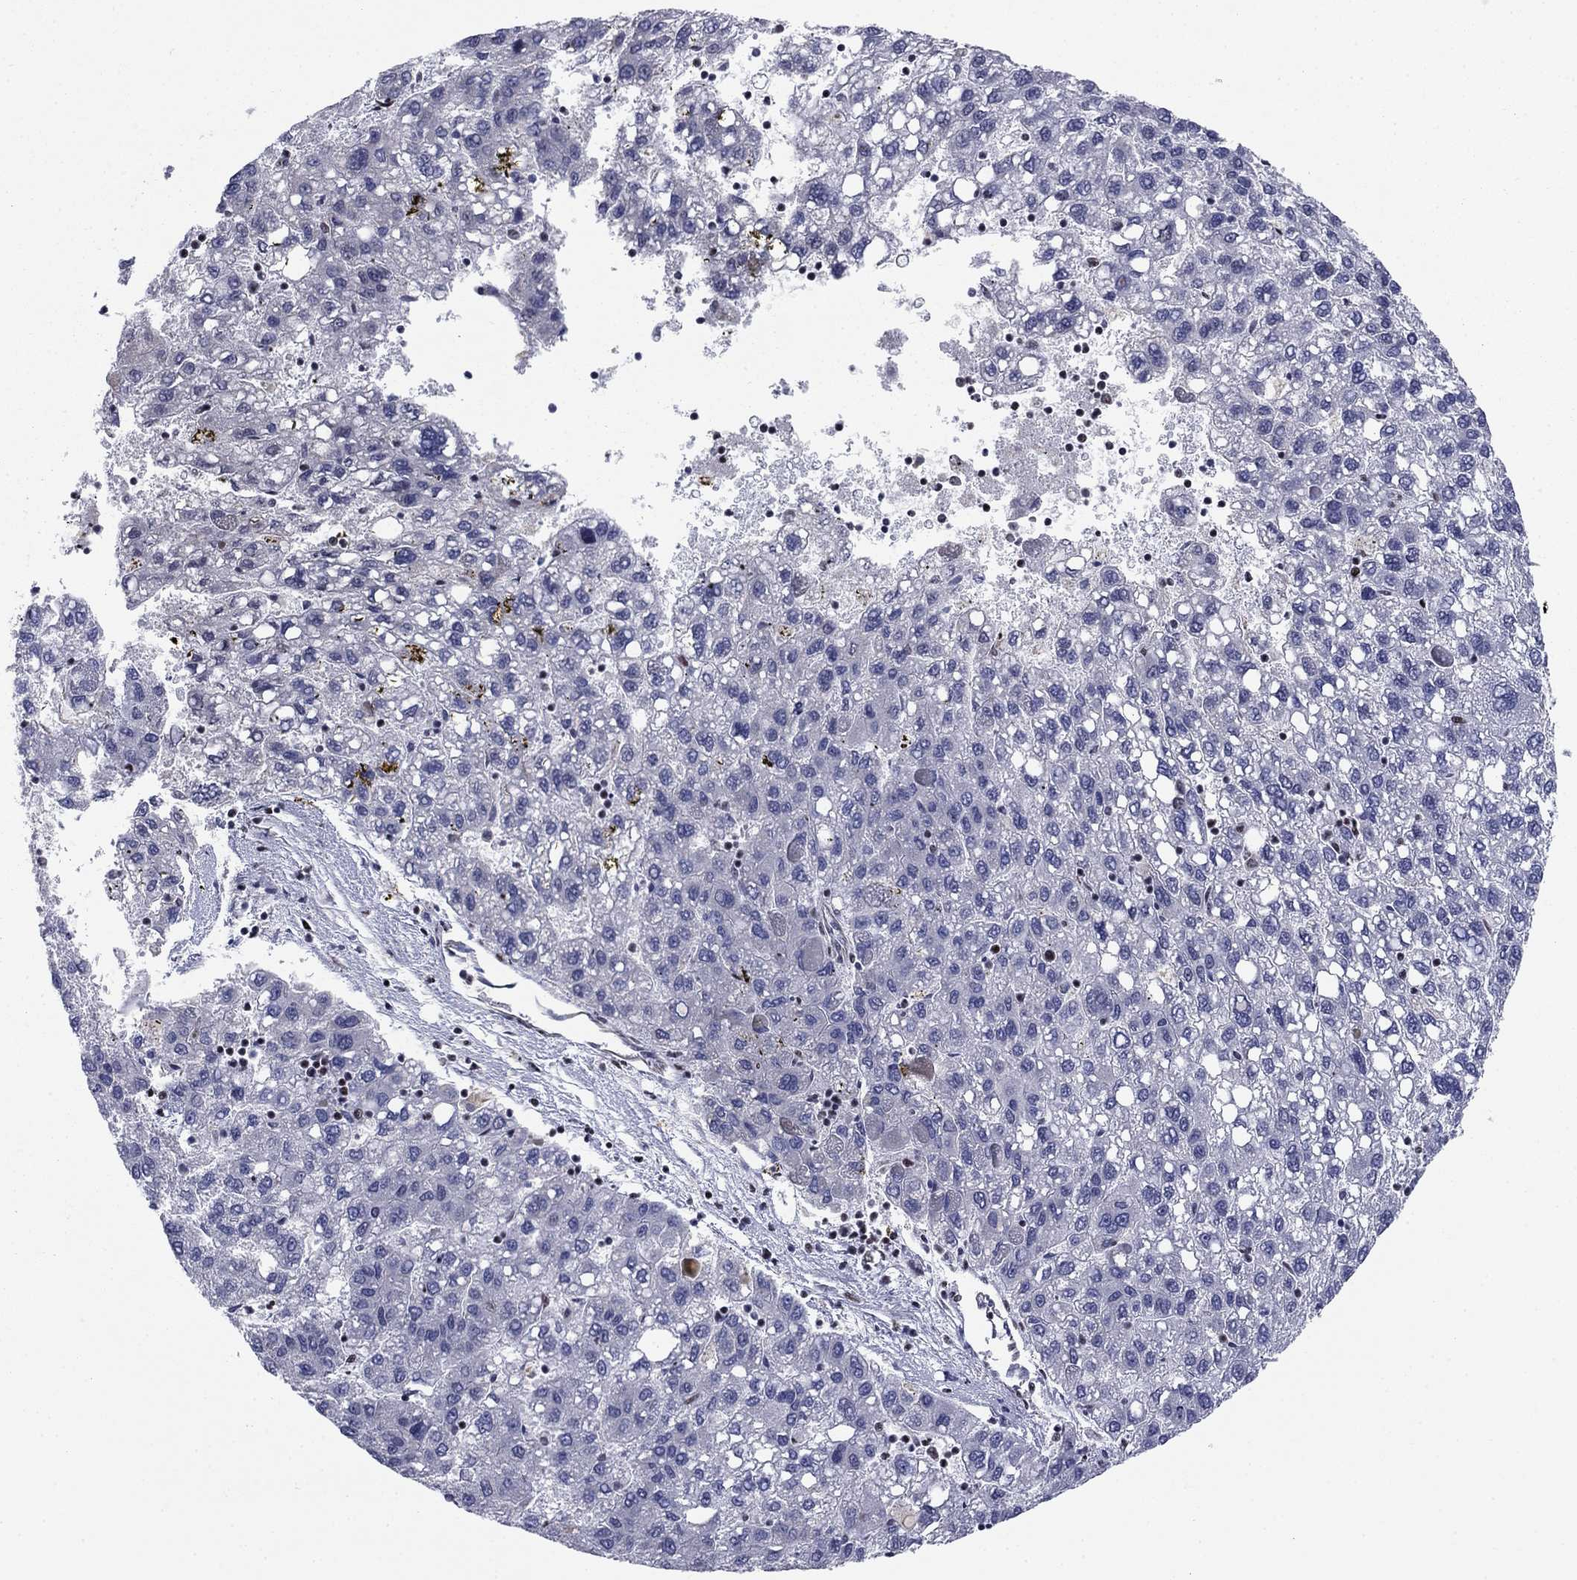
{"staining": {"intensity": "negative", "quantity": "none", "location": "none"}, "tissue": "liver cancer", "cell_type": "Tumor cells", "image_type": "cancer", "snomed": [{"axis": "morphology", "description": "Carcinoma, Hepatocellular, NOS"}, {"axis": "topography", "description": "Liver"}], "caption": "An image of liver hepatocellular carcinoma stained for a protein displays no brown staining in tumor cells.", "gene": "N4BP2", "patient": {"sex": "female", "age": 82}}